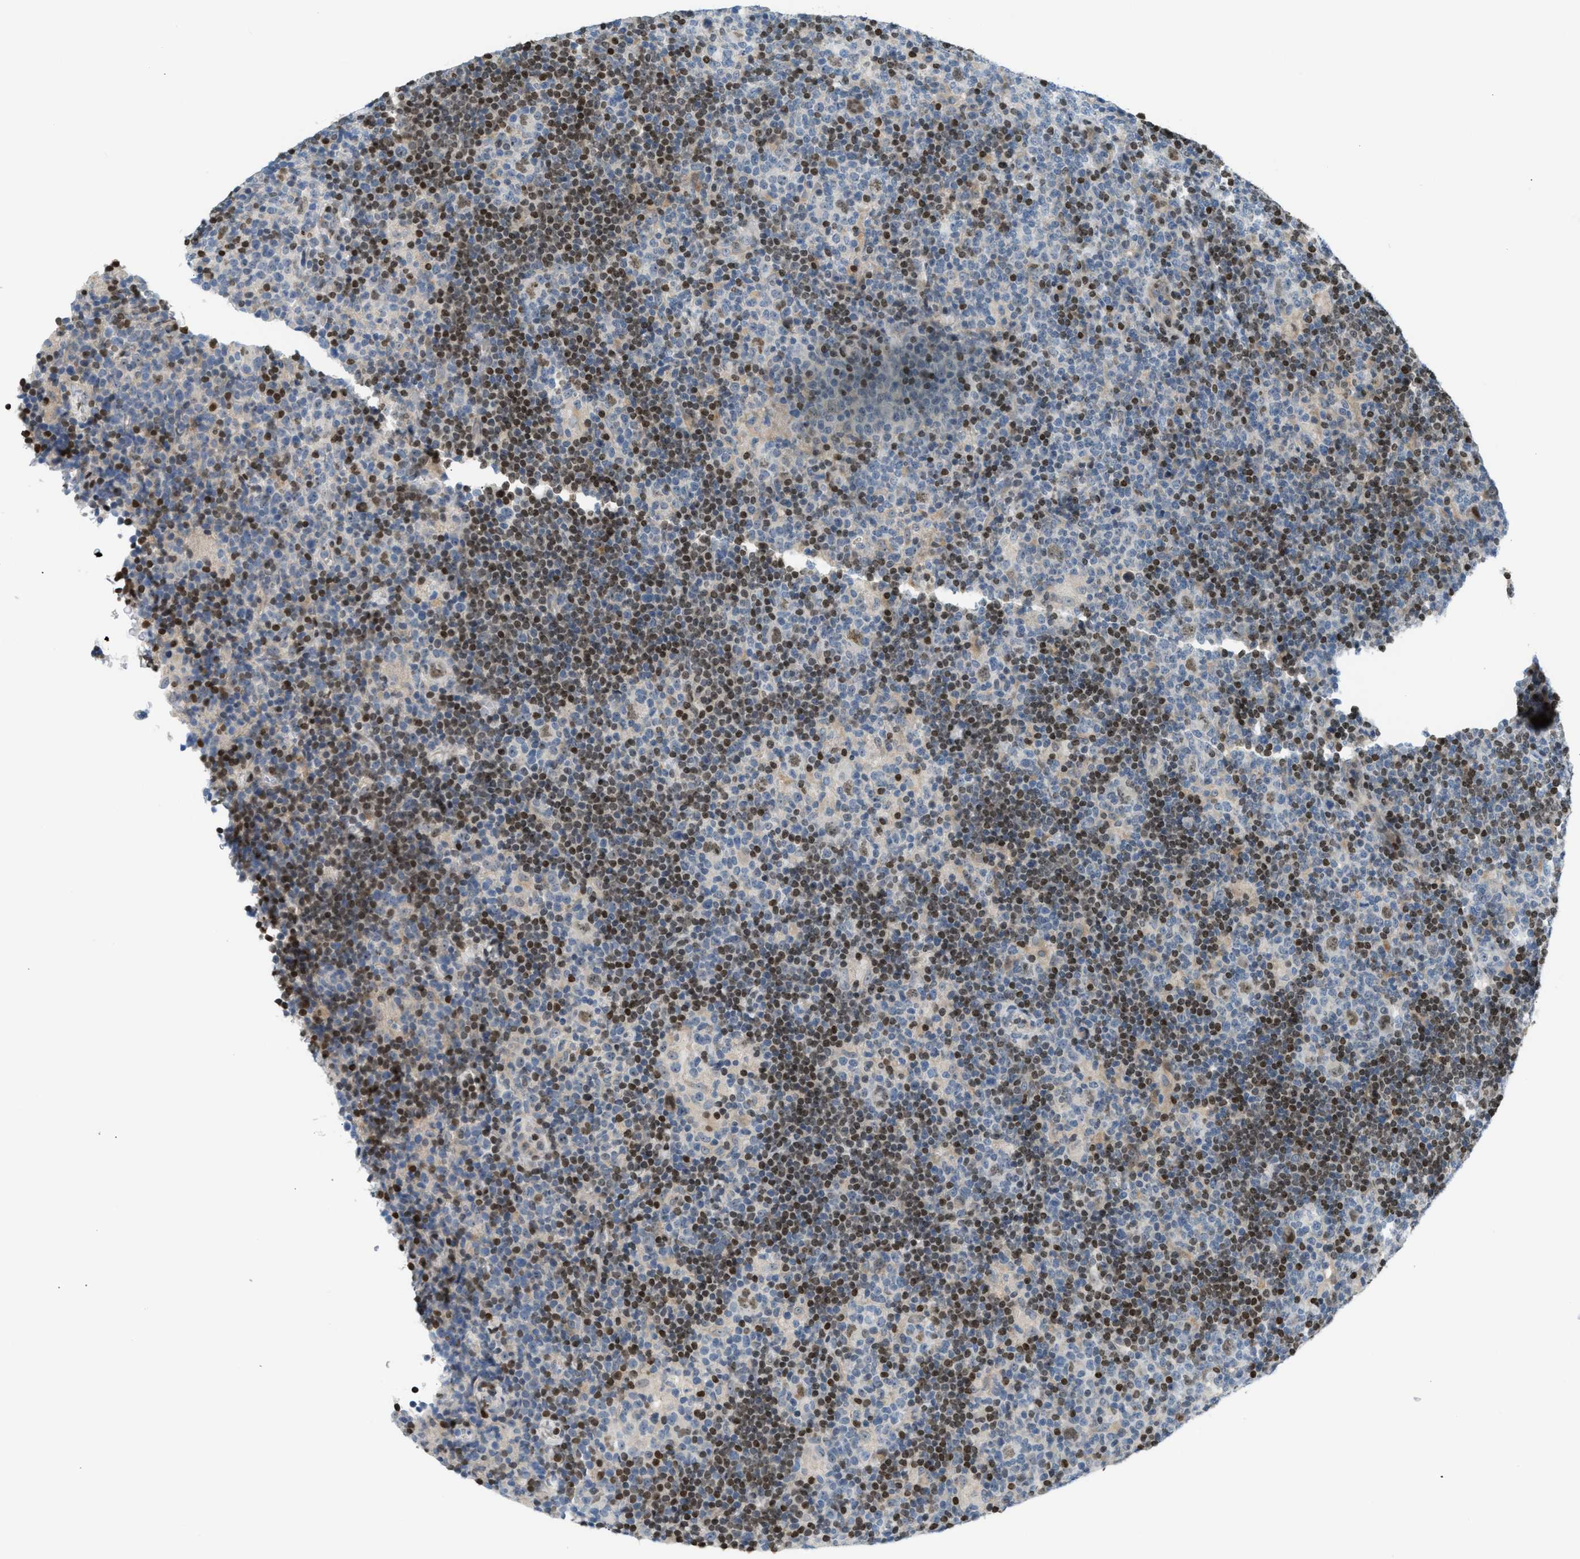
{"staining": {"intensity": "weak", "quantity": ">75%", "location": "nuclear"}, "tissue": "lymphoma", "cell_type": "Tumor cells", "image_type": "cancer", "snomed": [{"axis": "morphology", "description": "Hodgkin's disease, NOS"}, {"axis": "topography", "description": "Lymph node"}], "caption": "A brown stain highlights weak nuclear expression of a protein in human Hodgkin's disease tumor cells.", "gene": "NPS", "patient": {"sex": "female", "age": 57}}